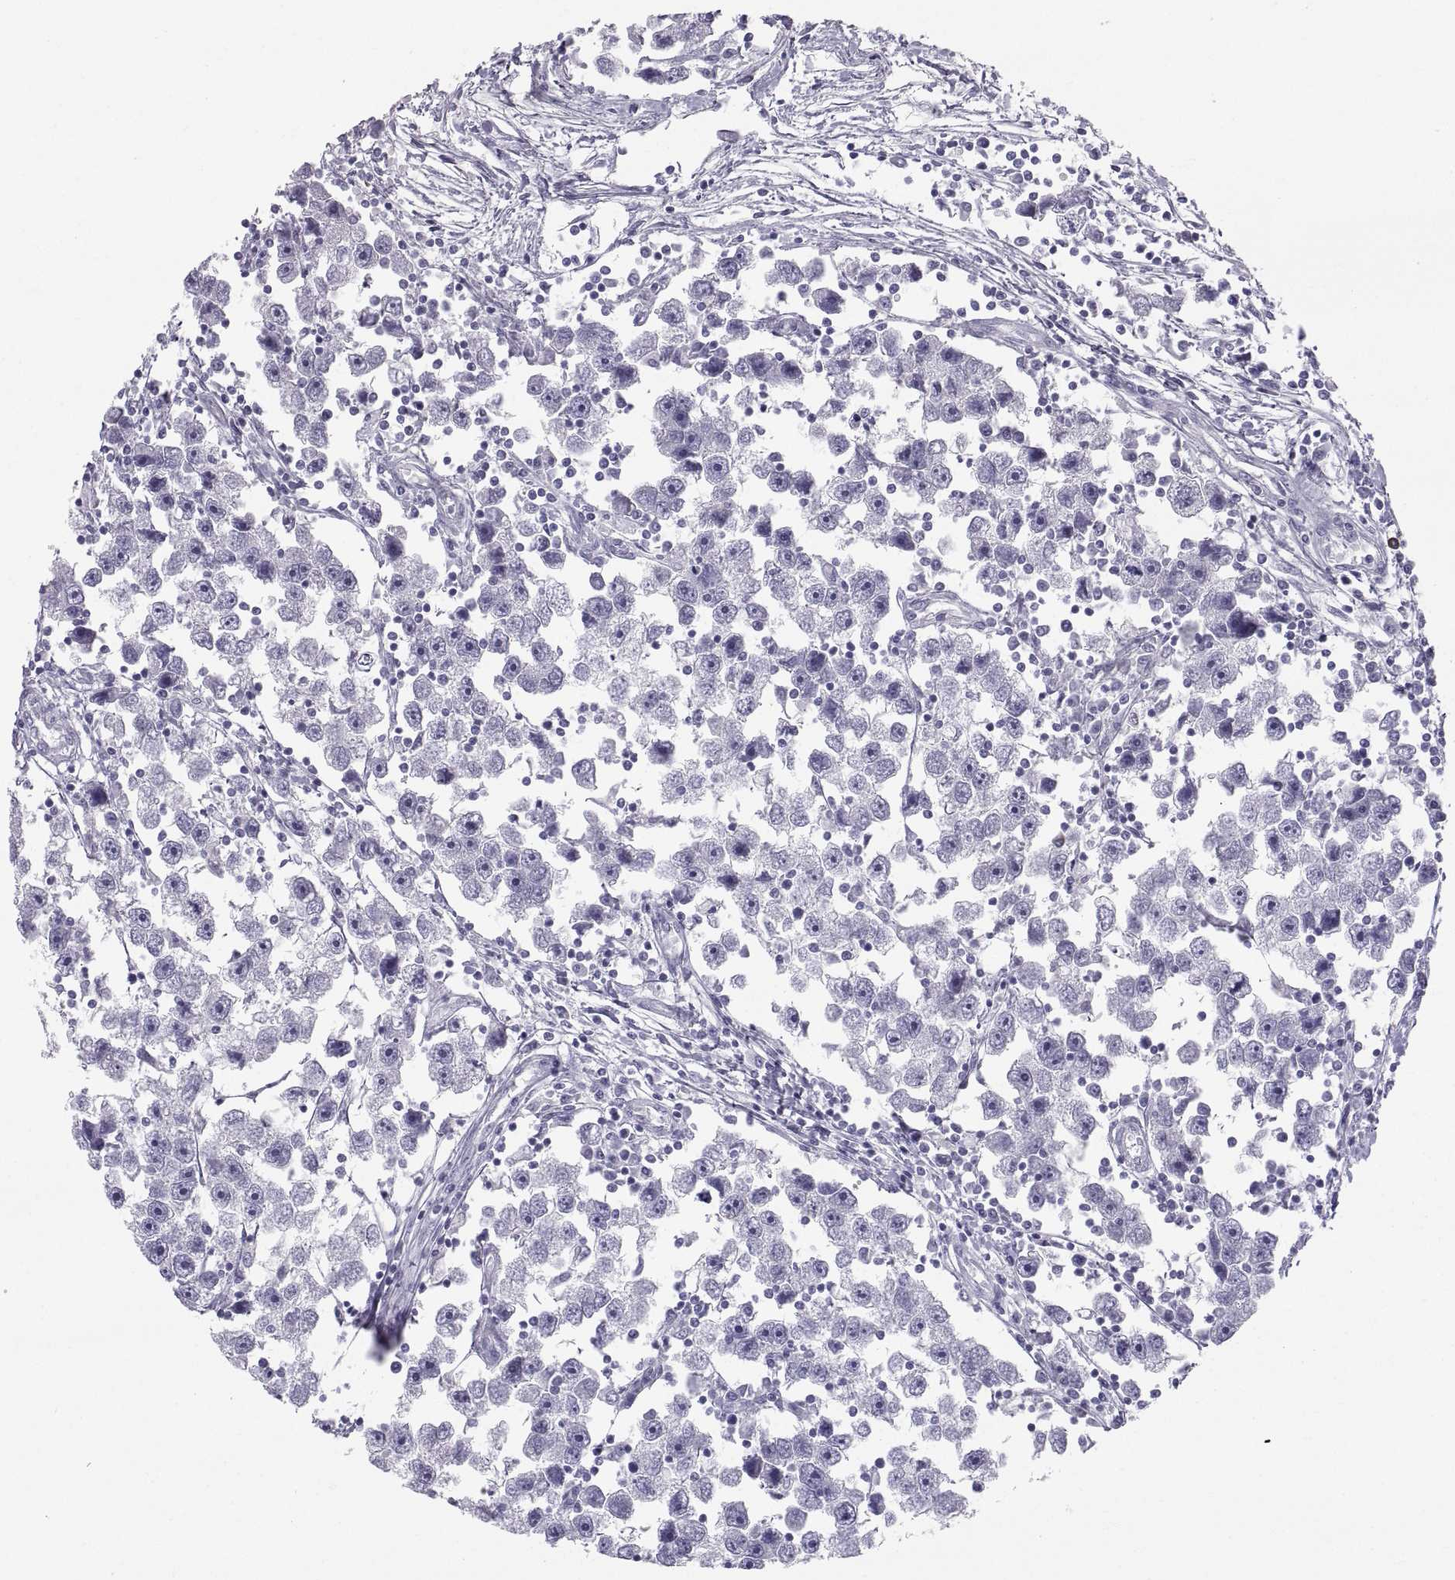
{"staining": {"intensity": "negative", "quantity": "none", "location": "none"}, "tissue": "testis cancer", "cell_type": "Tumor cells", "image_type": "cancer", "snomed": [{"axis": "morphology", "description": "Seminoma, NOS"}, {"axis": "topography", "description": "Testis"}], "caption": "Immunohistochemistry image of human seminoma (testis) stained for a protein (brown), which shows no positivity in tumor cells.", "gene": "CT47A10", "patient": {"sex": "male", "age": 30}}